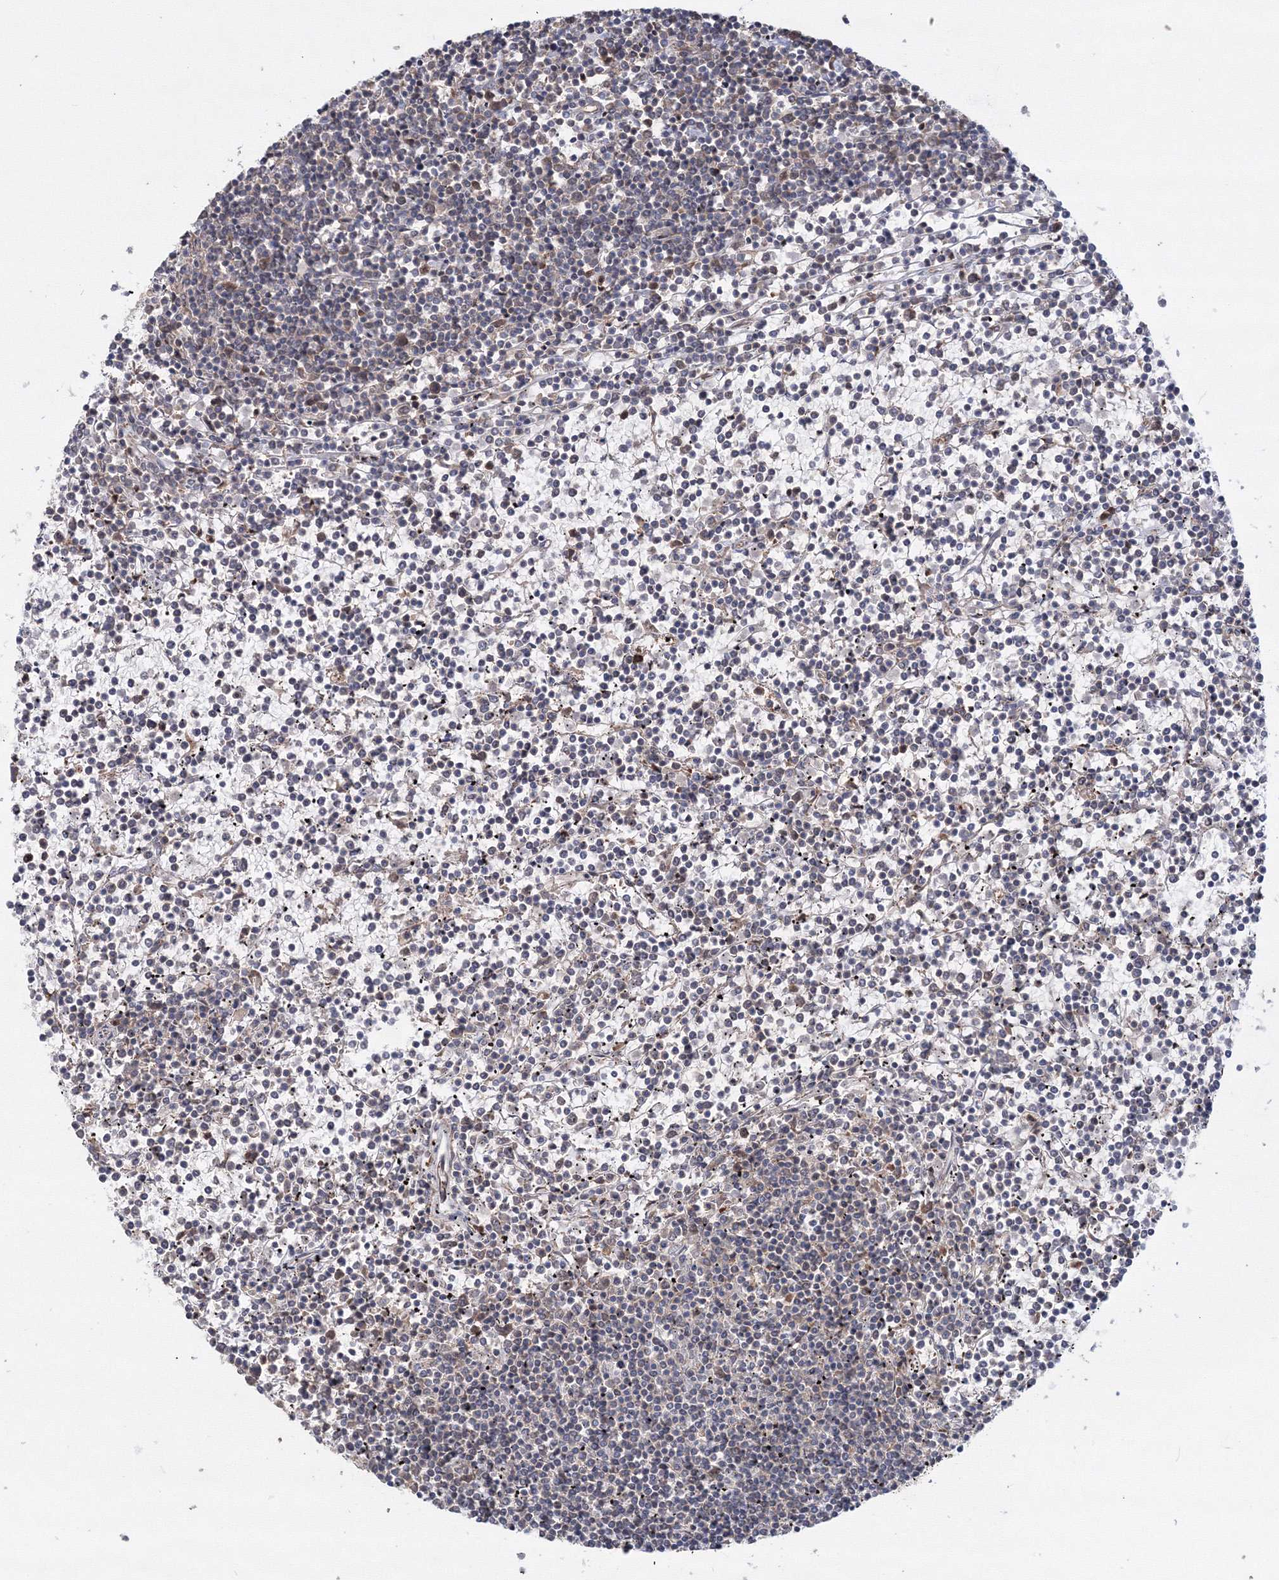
{"staining": {"intensity": "negative", "quantity": "none", "location": "none"}, "tissue": "lymphoma", "cell_type": "Tumor cells", "image_type": "cancer", "snomed": [{"axis": "morphology", "description": "Malignant lymphoma, non-Hodgkin's type, Low grade"}, {"axis": "topography", "description": "Spleen"}], "caption": "This histopathology image is of lymphoma stained with immunohistochemistry (IHC) to label a protein in brown with the nuclei are counter-stained blue. There is no staining in tumor cells.", "gene": "PEX13", "patient": {"sex": "female", "age": 19}}